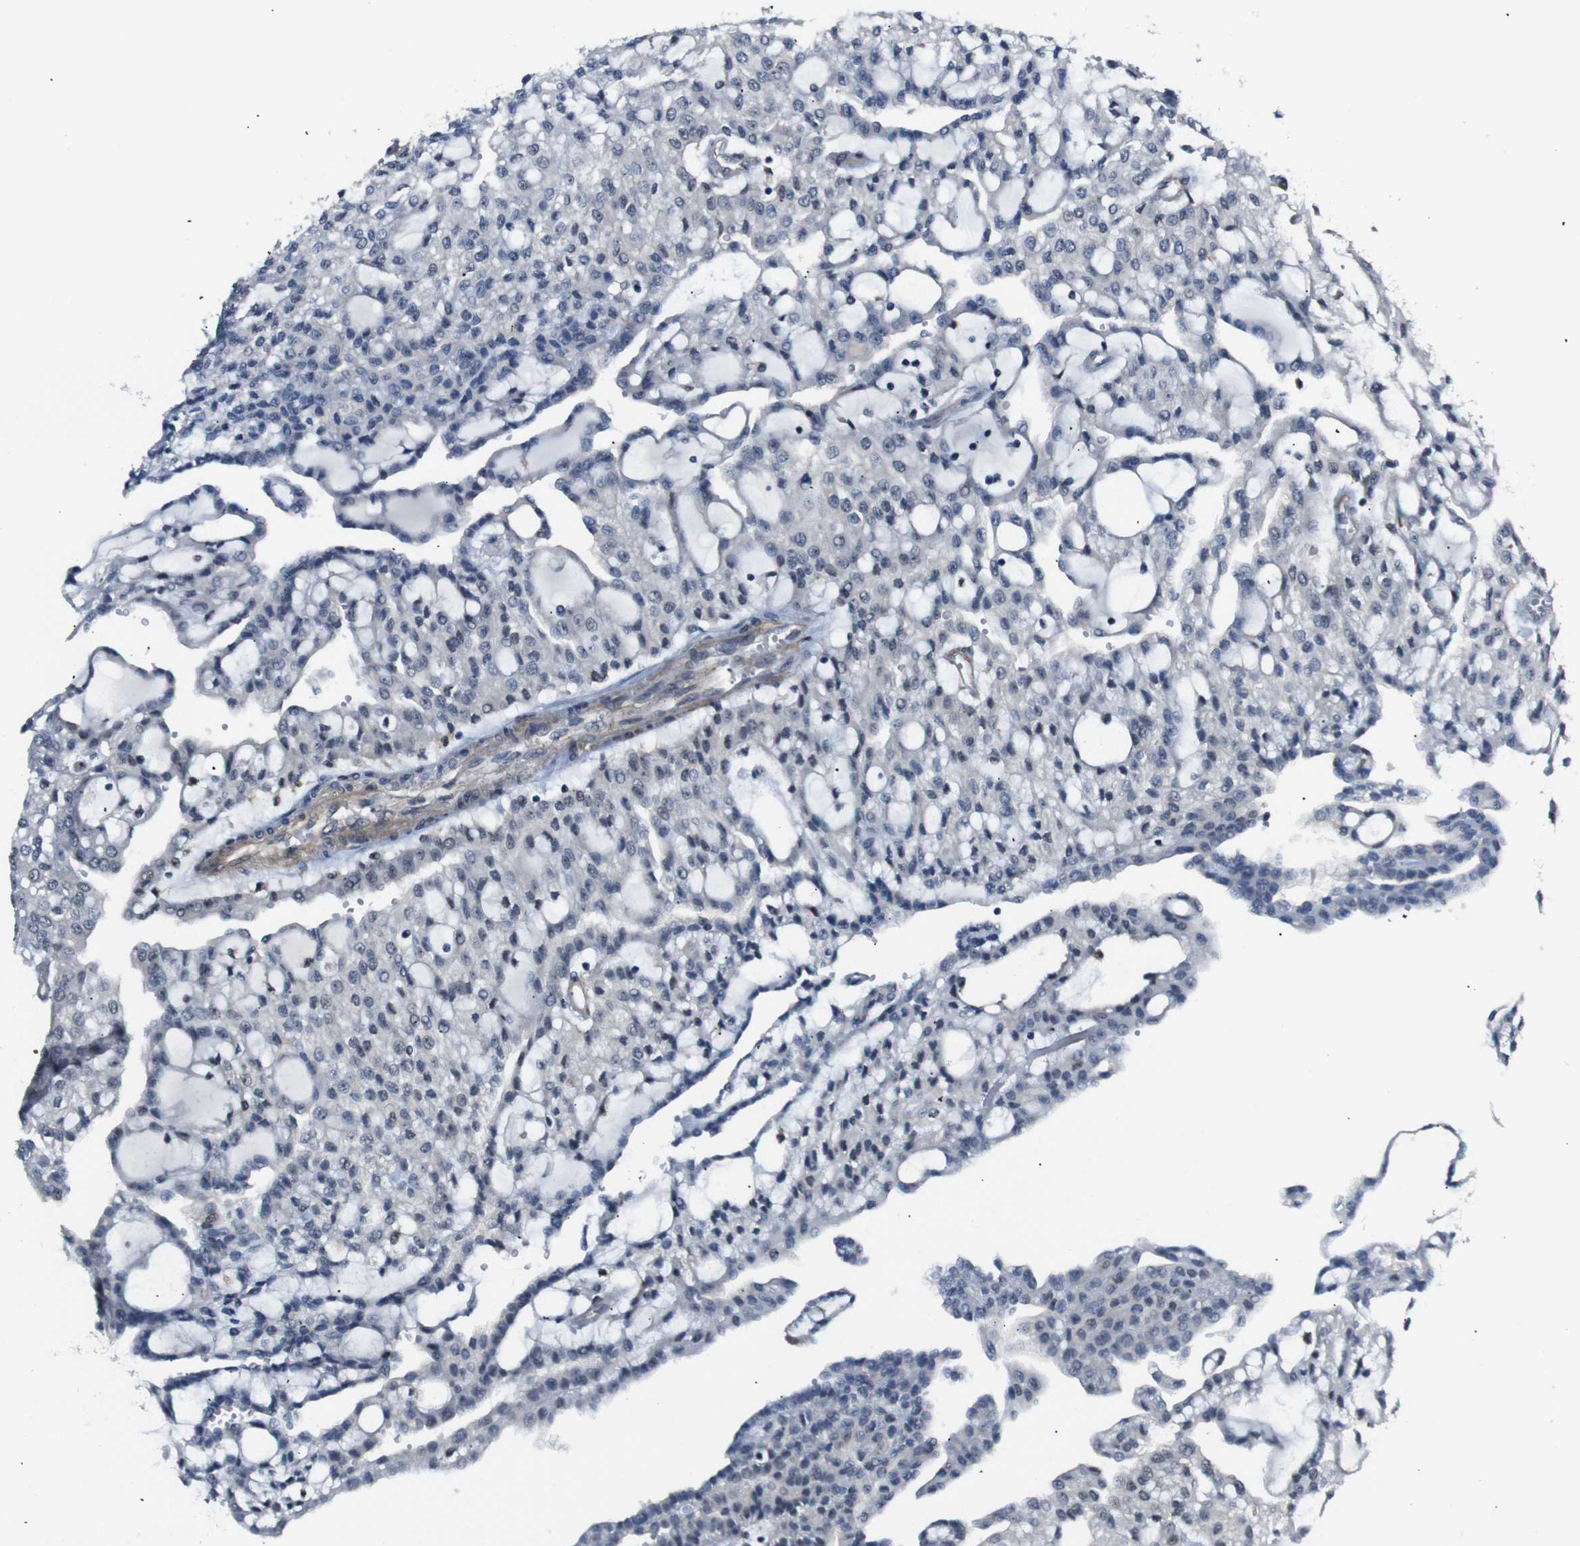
{"staining": {"intensity": "negative", "quantity": "none", "location": "none"}, "tissue": "renal cancer", "cell_type": "Tumor cells", "image_type": "cancer", "snomed": [{"axis": "morphology", "description": "Adenocarcinoma, NOS"}, {"axis": "topography", "description": "Kidney"}], "caption": "Human renal cancer stained for a protein using immunohistochemistry reveals no staining in tumor cells.", "gene": "PARN", "patient": {"sex": "male", "age": 63}}